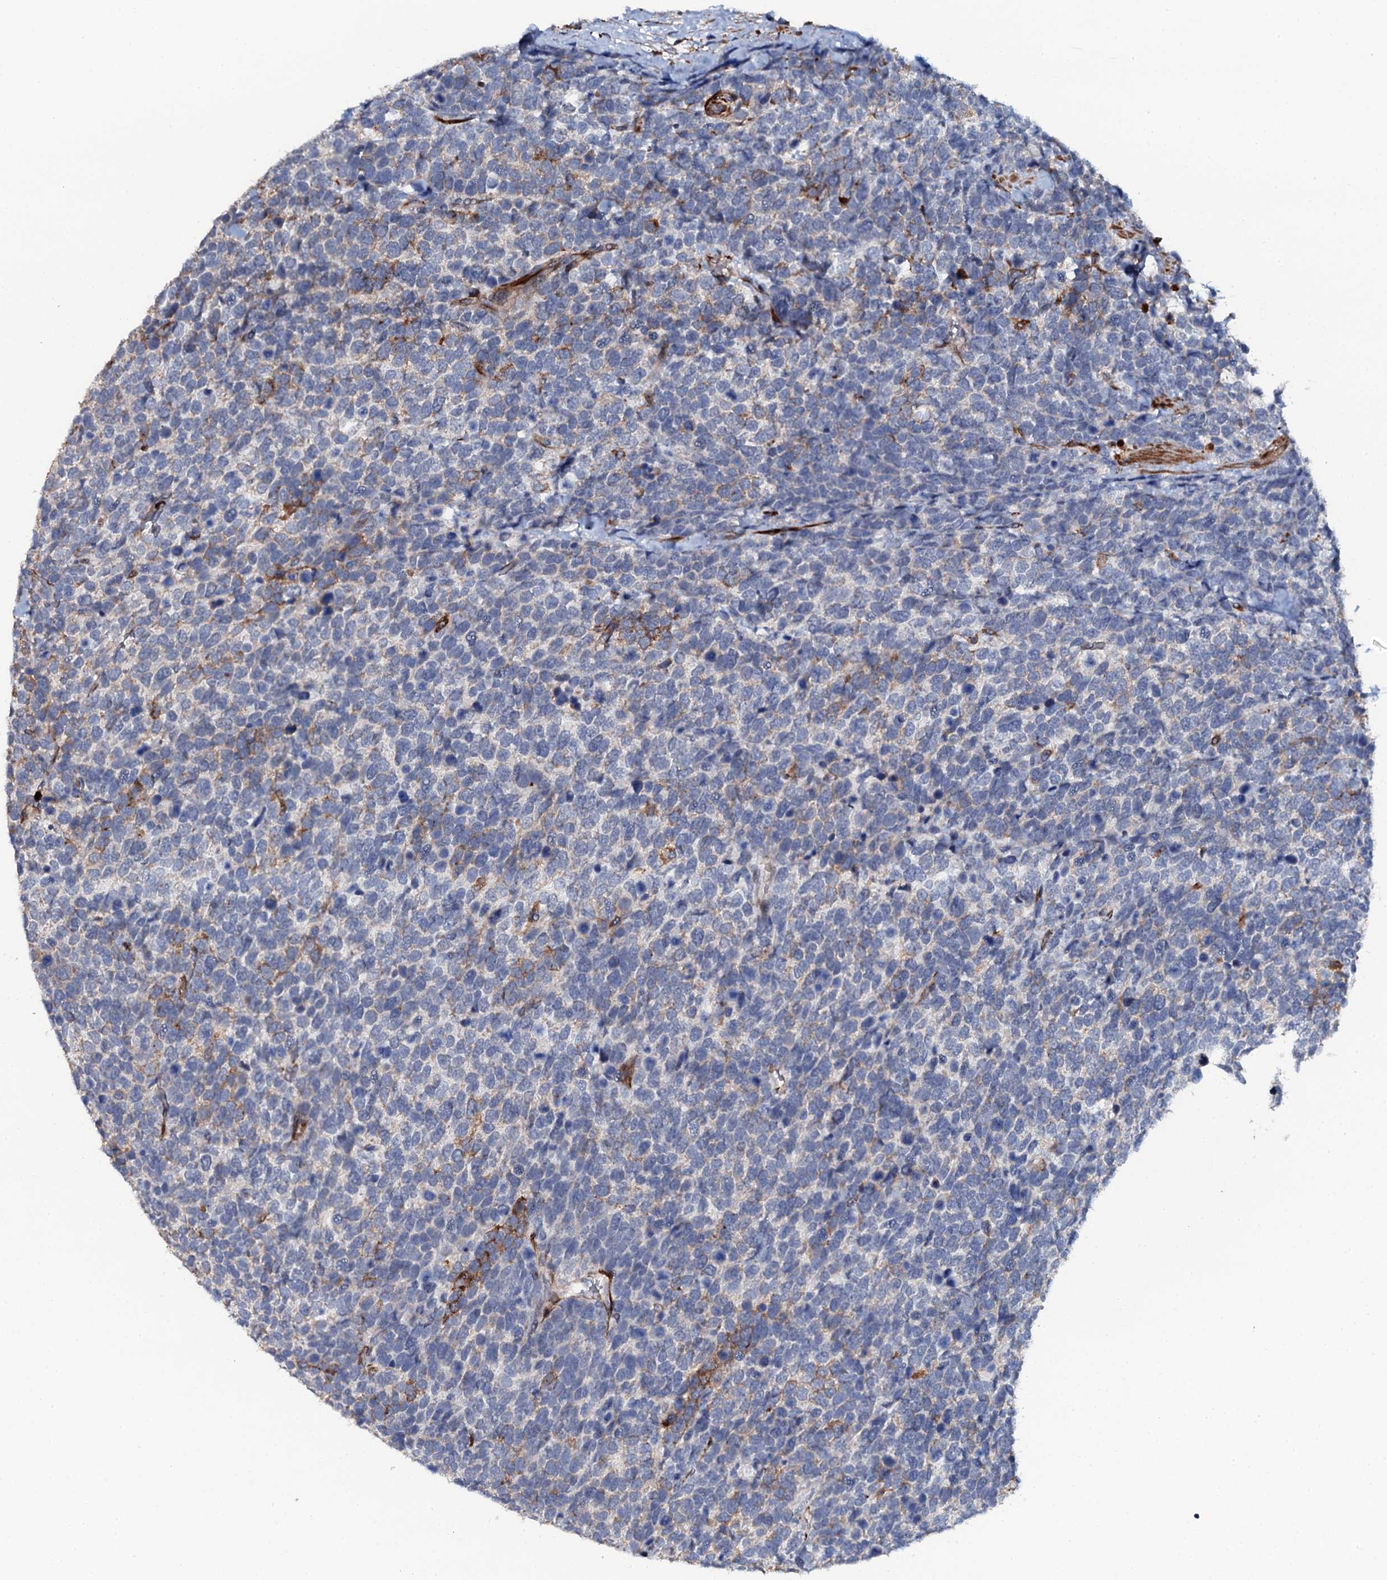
{"staining": {"intensity": "moderate", "quantity": "<25%", "location": "cytoplasmic/membranous"}, "tissue": "urothelial cancer", "cell_type": "Tumor cells", "image_type": "cancer", "snomed": [{"axis": "morphology", "description": "Urothelial carcinoma, High grade"}, {"axis": "topography", "description": "Urinary bladder"}], "caption": "Immunohistochemical staining of human urothelial cancer reveals low levels of moderate cytoplasmic/membranous protein expression in about <25% of tumor cells.", "gene": "VAMP8", "patient": {"sex": "female", "age": 82}}